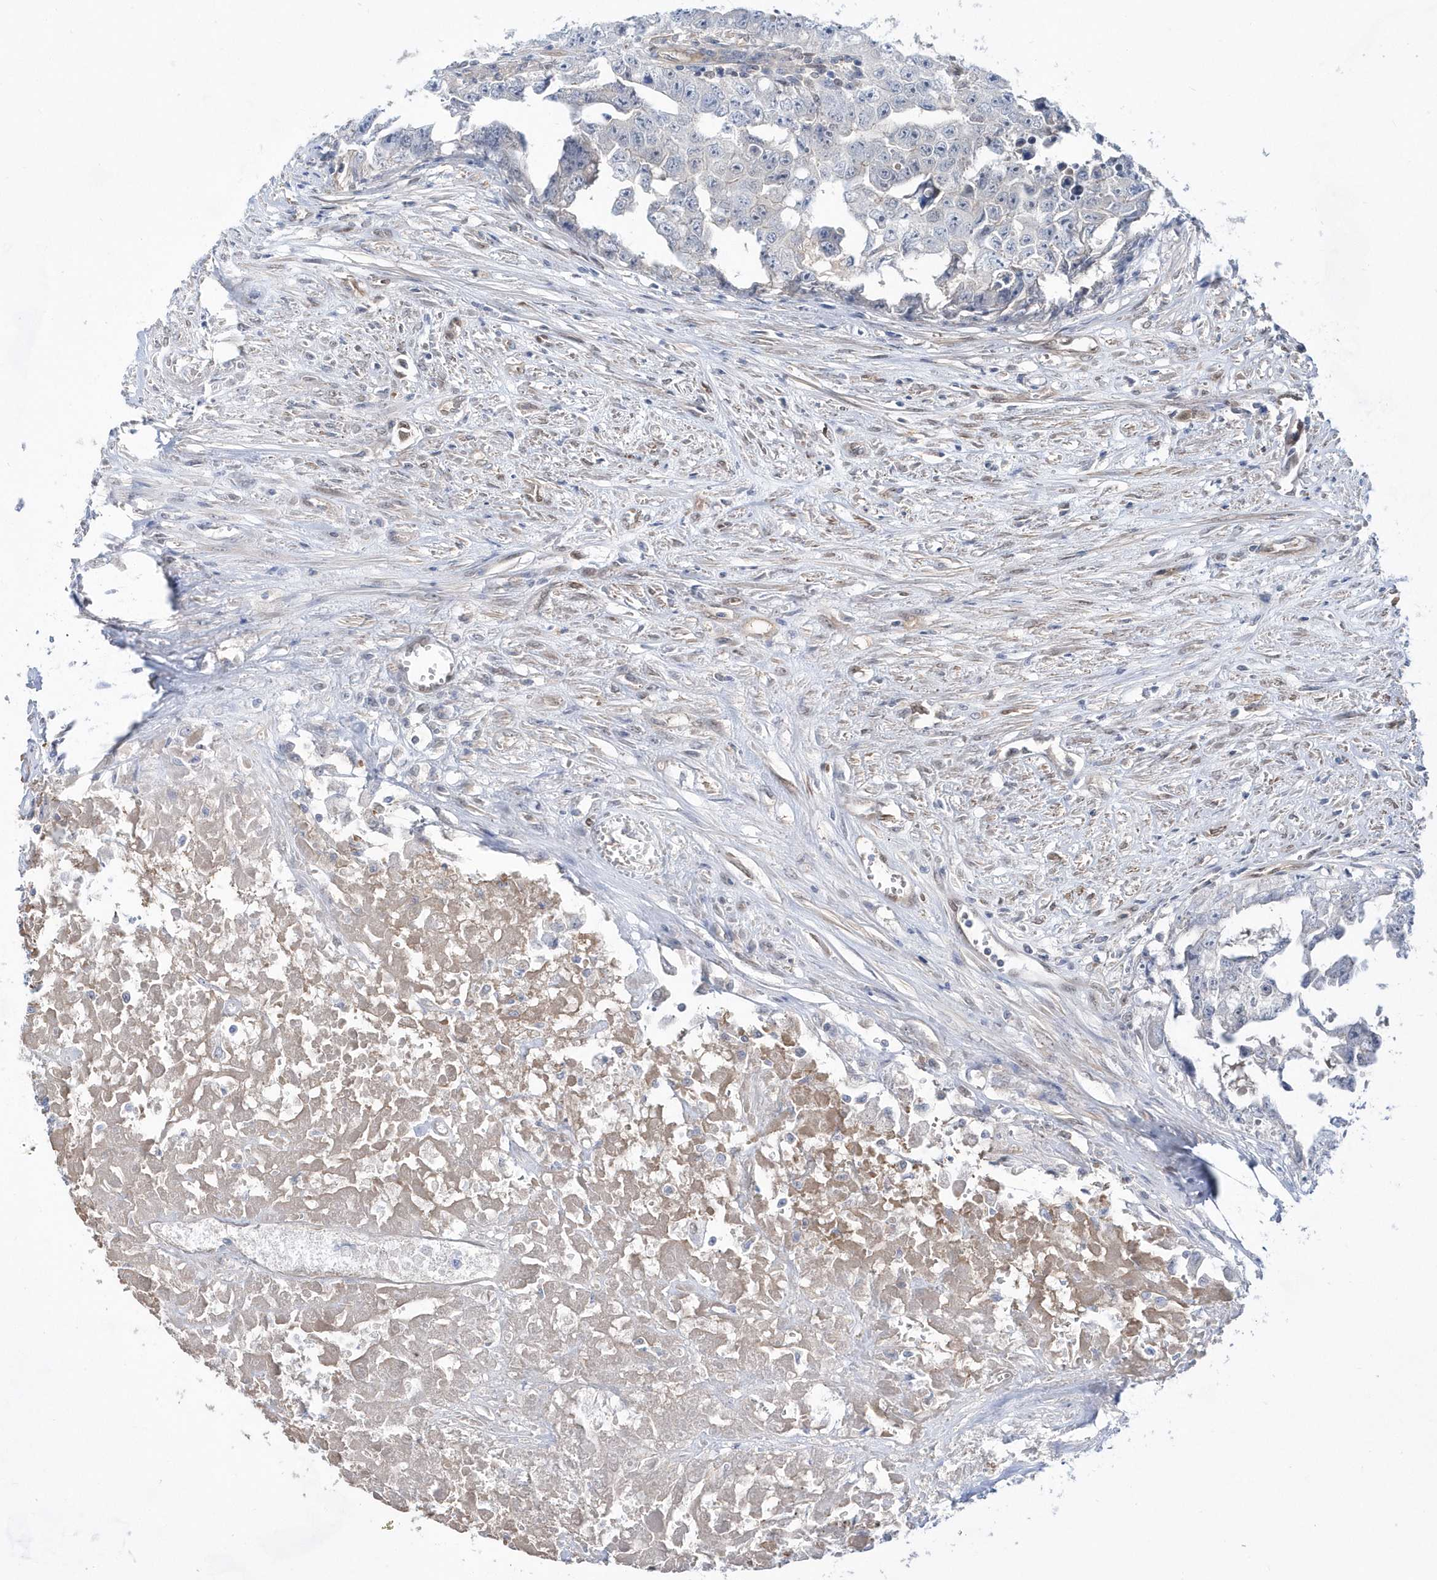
{"staining": {"intensity": "negative", "quantity": "none", "location": "none"}, "tissue": "testis cancer", "cell_type": "Tumor cells", "image_type": "cancer", "snomed": [{"axis": "morphology", "description": "Seminoma, NOS"}, {"axis": "morphology", "description": "Carcinoma, Embryonal, NOS"}, {"axis": "topography", "description": "Testis"}], "caption": "Testis cancer (embryonal carcinoma) was stained to show a protein in brown. There is no significant staining in tumor cells.", "gene": "BDH2", "patient": {"sex": "male", "age": 43}}